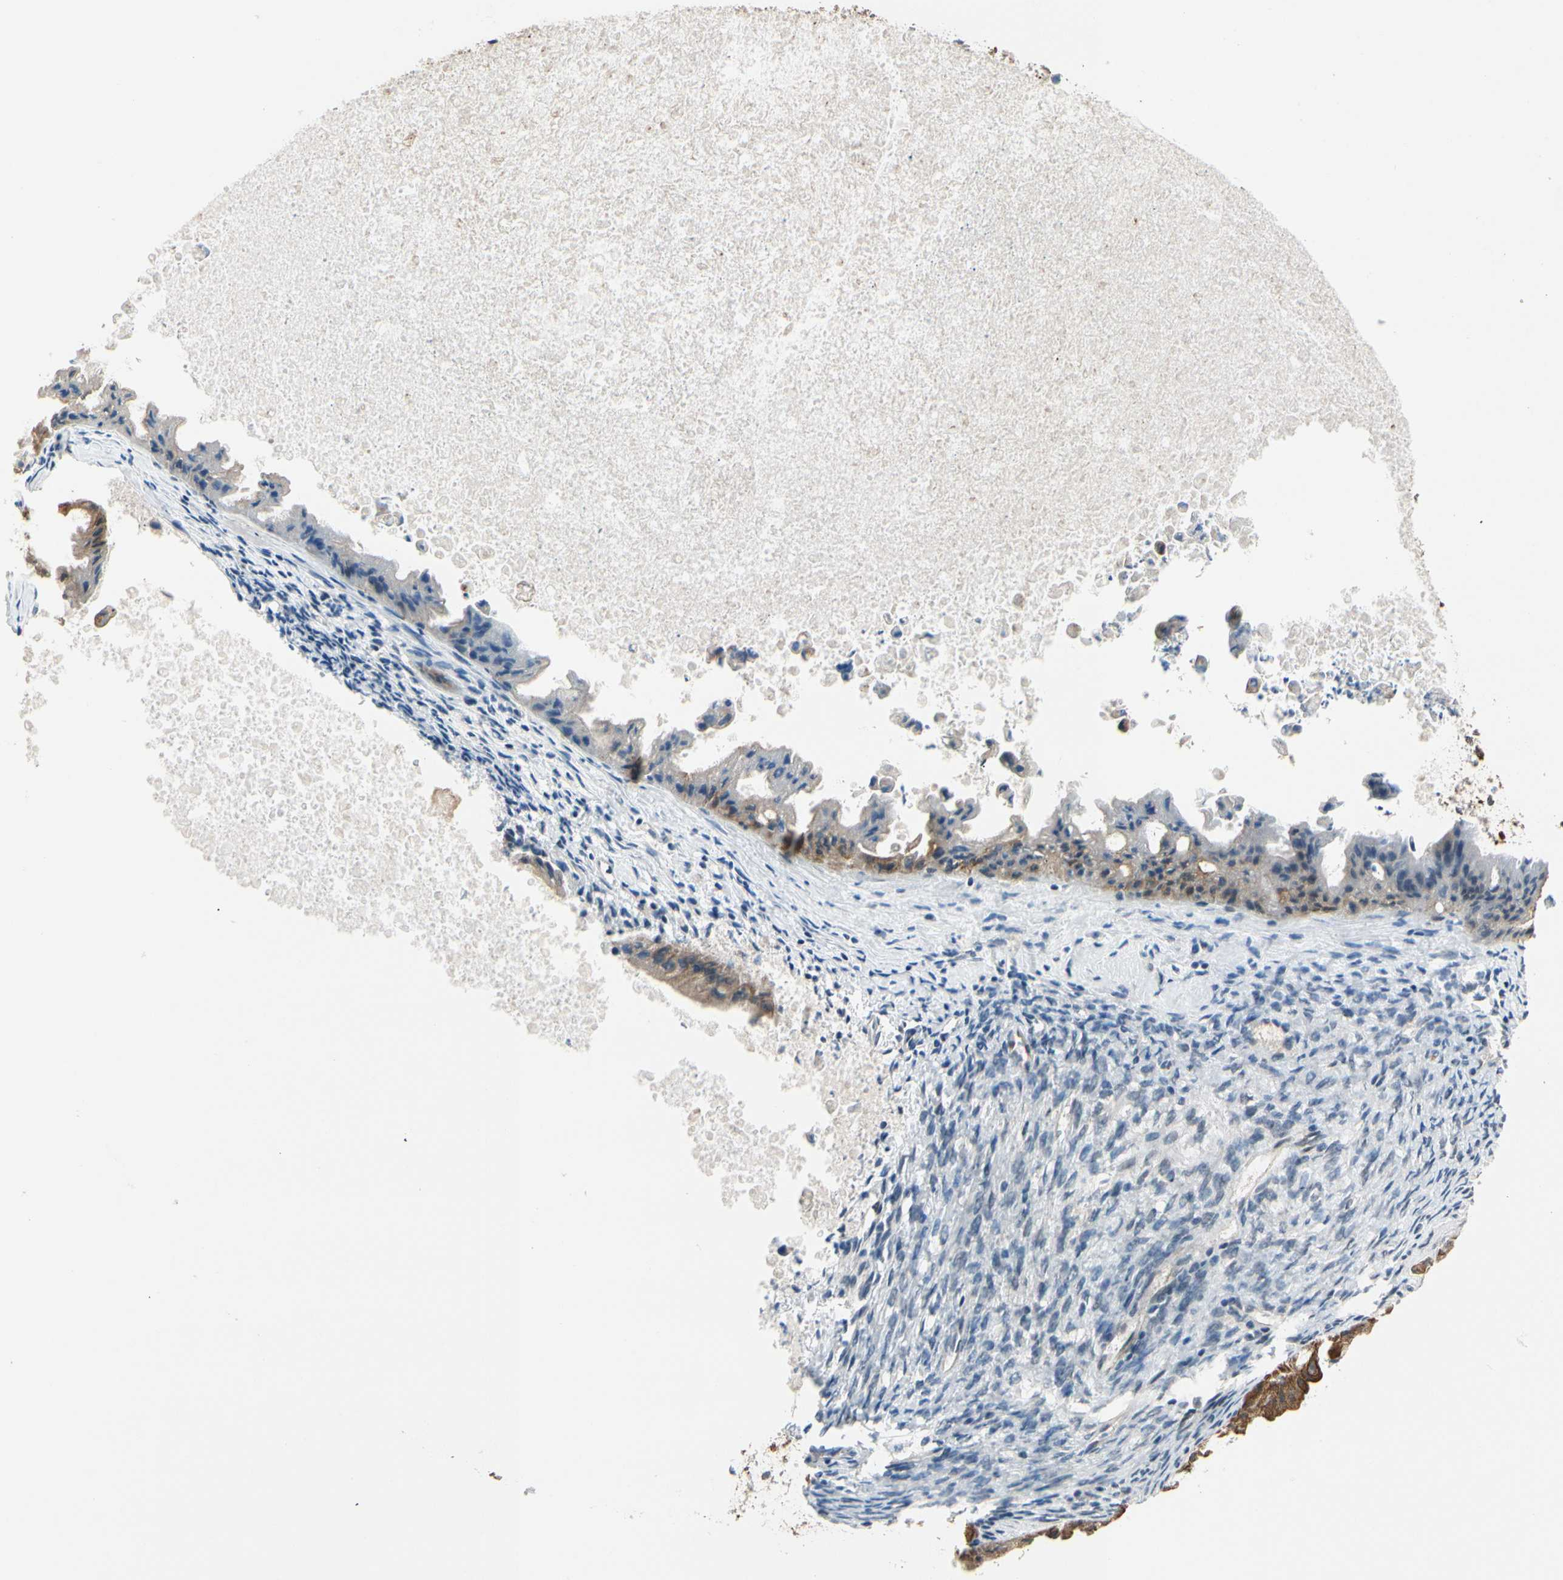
{"staining": {"intensity": "strong", "quantity": "25%-75%", "location": "cytoplasmic/membranous"}, "tissue": "ovarian cancer", "cell_type": "Tumor cells", "image_type": "cancer", "snomed": [{"axis": "morphology", "description": "Cystadenocarcinoma, mucinous, NOS"}, {"axis": "topography", "description": "Ovary"}], "caption": "DAB immunohistochemical staining of human ovarian mucinous cystadenocarcinoma displays strong cytoplasmic/membranous protein expression in about 25%-75% of tumor cells.", "gene": "TAF12", "patient": {"sex": "female", "age": 37}}